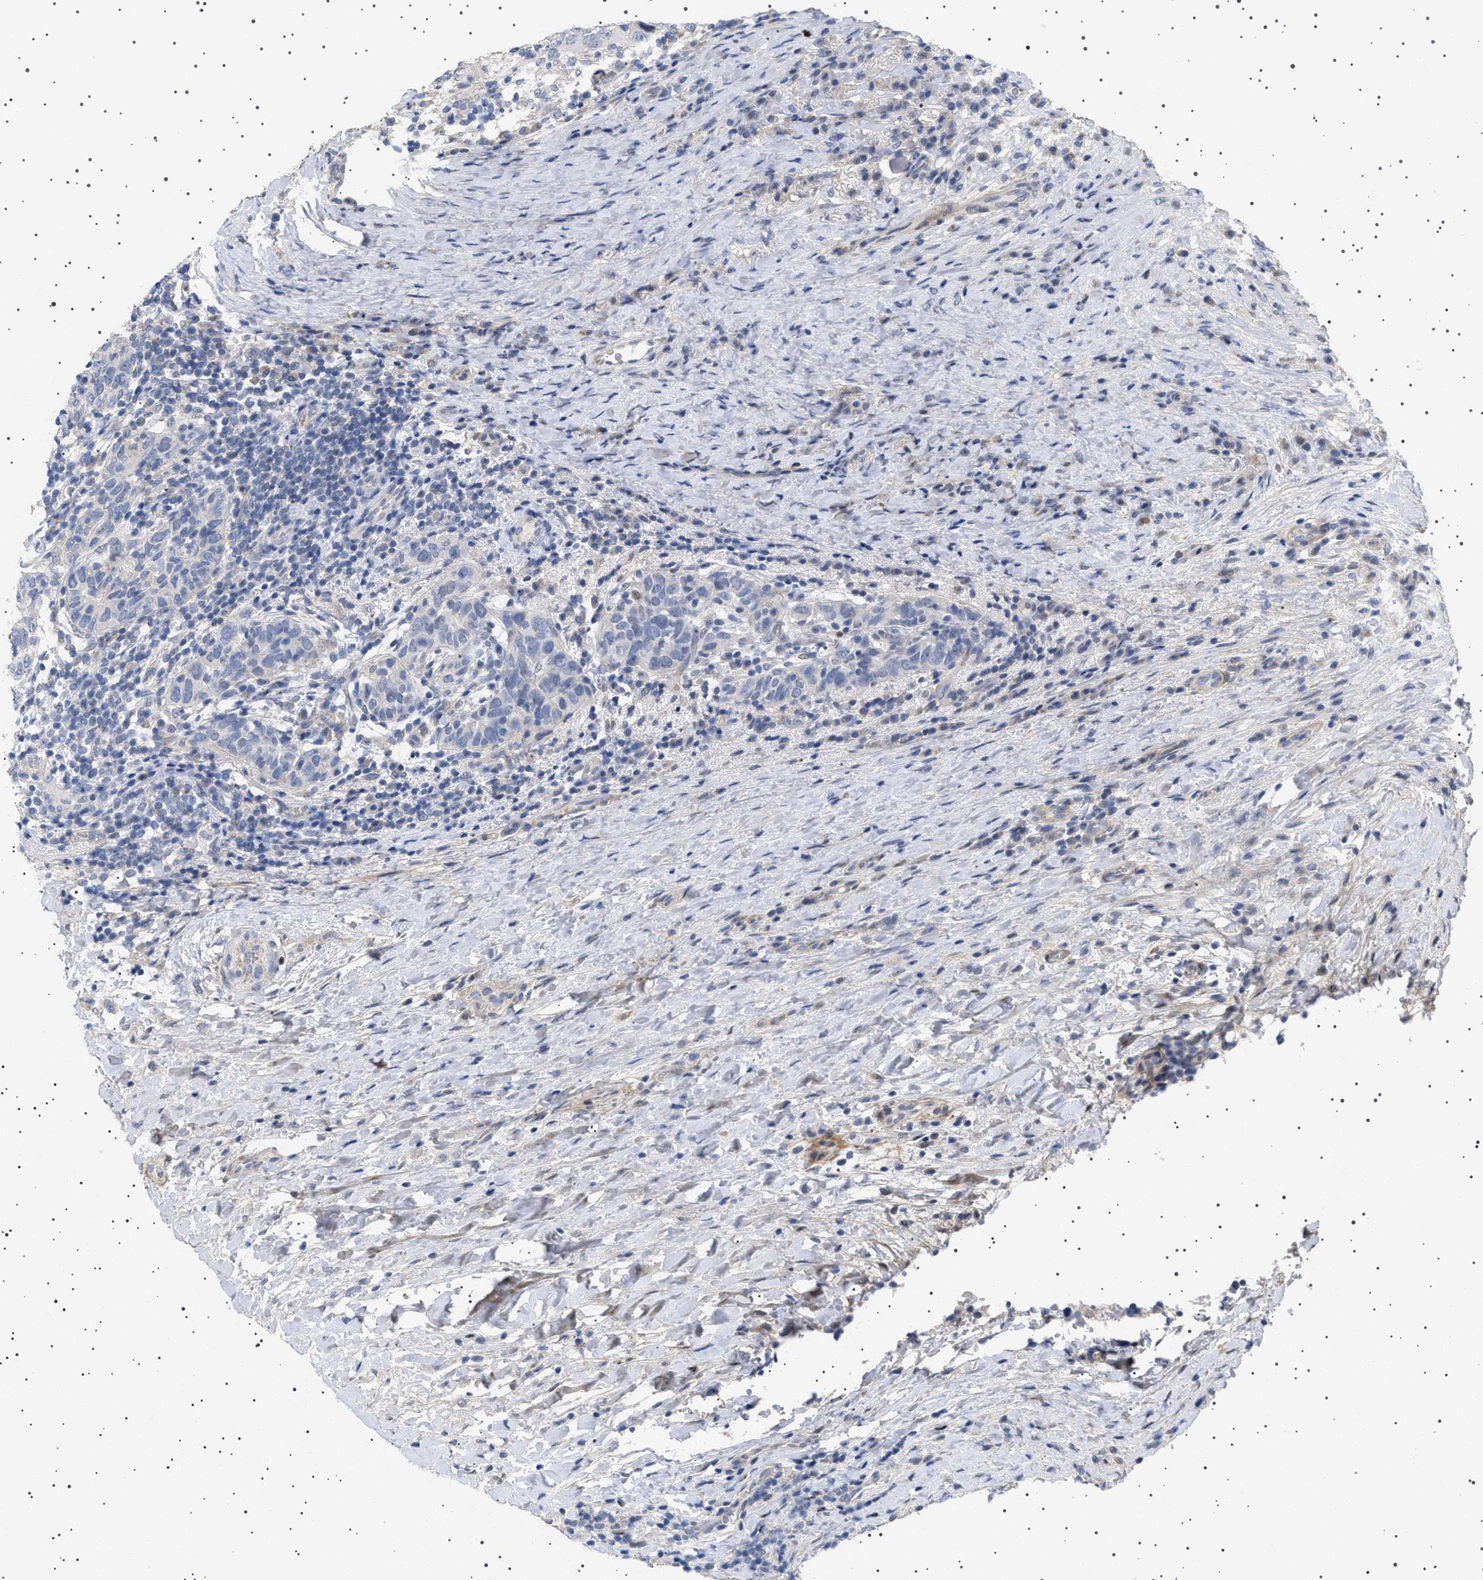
{"staining": {"intensity": "negative", "quantity": "none", "location": "none"}, "tissue": "breast cancer", "cell_type": "Tumor cells", "image_type": "cancer", "snomed": [{"axis": "morphology", "description": "Duct carcinoma"}, {"axis": "topography", "description": "Breast"}], "caption": "Immunohistochemical staining of breast intraductal carcinoma shows no significant staining in tumor cells.", "gene": "HTR1A", "patient": {"sex": "female", "age": 37}}